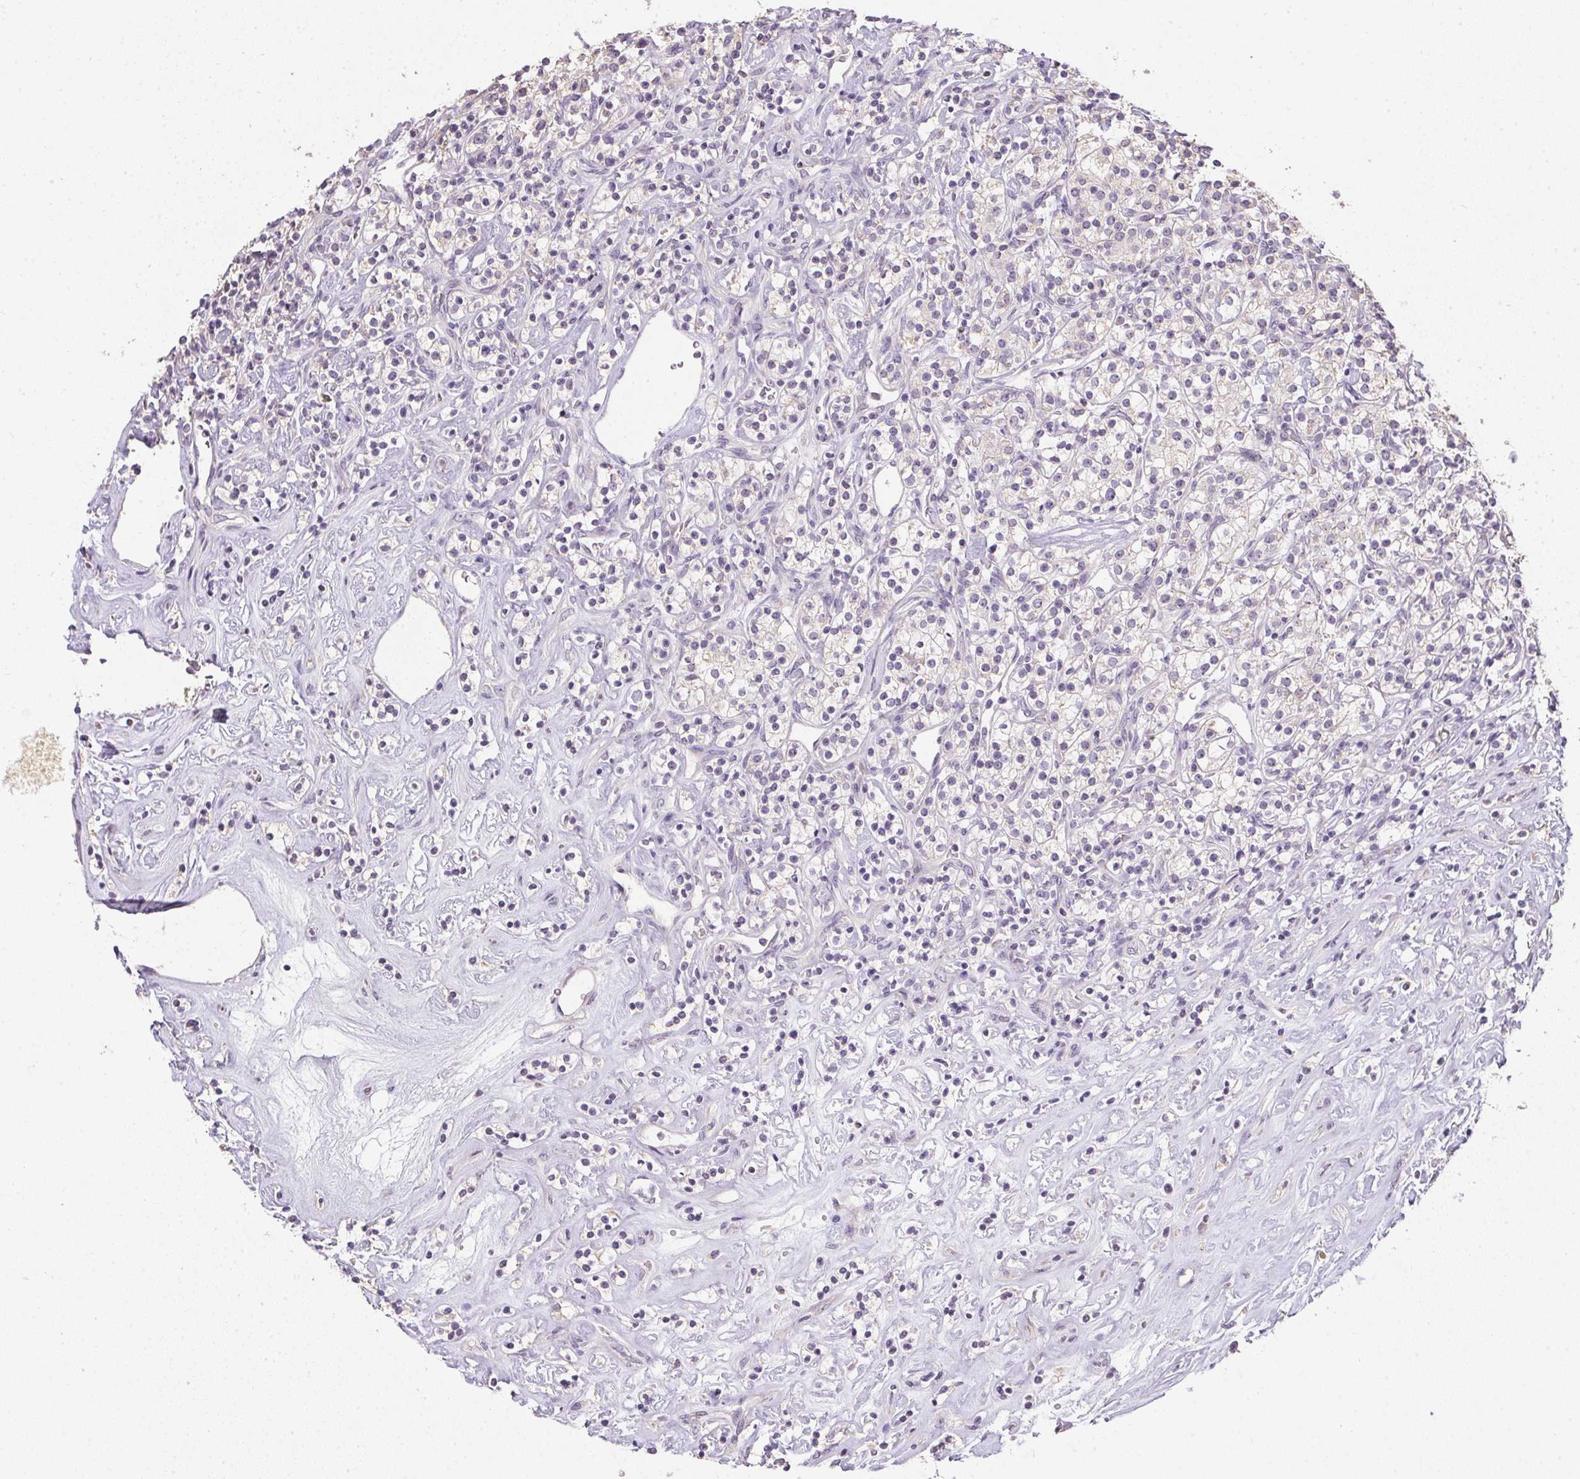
{"staining": {"intensity": "negative", "quantity": "none", "location": "none"}, "tissue": "renal cancer", "cell_type": "Tumor cells", "image_type": "cancer", "snomed": [{"axis": "morphology", "description": "Adenocarcinoma, NOS"}, {"axis": "topography", "description": "Kidney"}], "caption": "Tumor cells are negative for brown protein staining in adenocarcinoma (renal).", "gene": "SPACA9", "patient": {"sex": "male", "age": 77}}